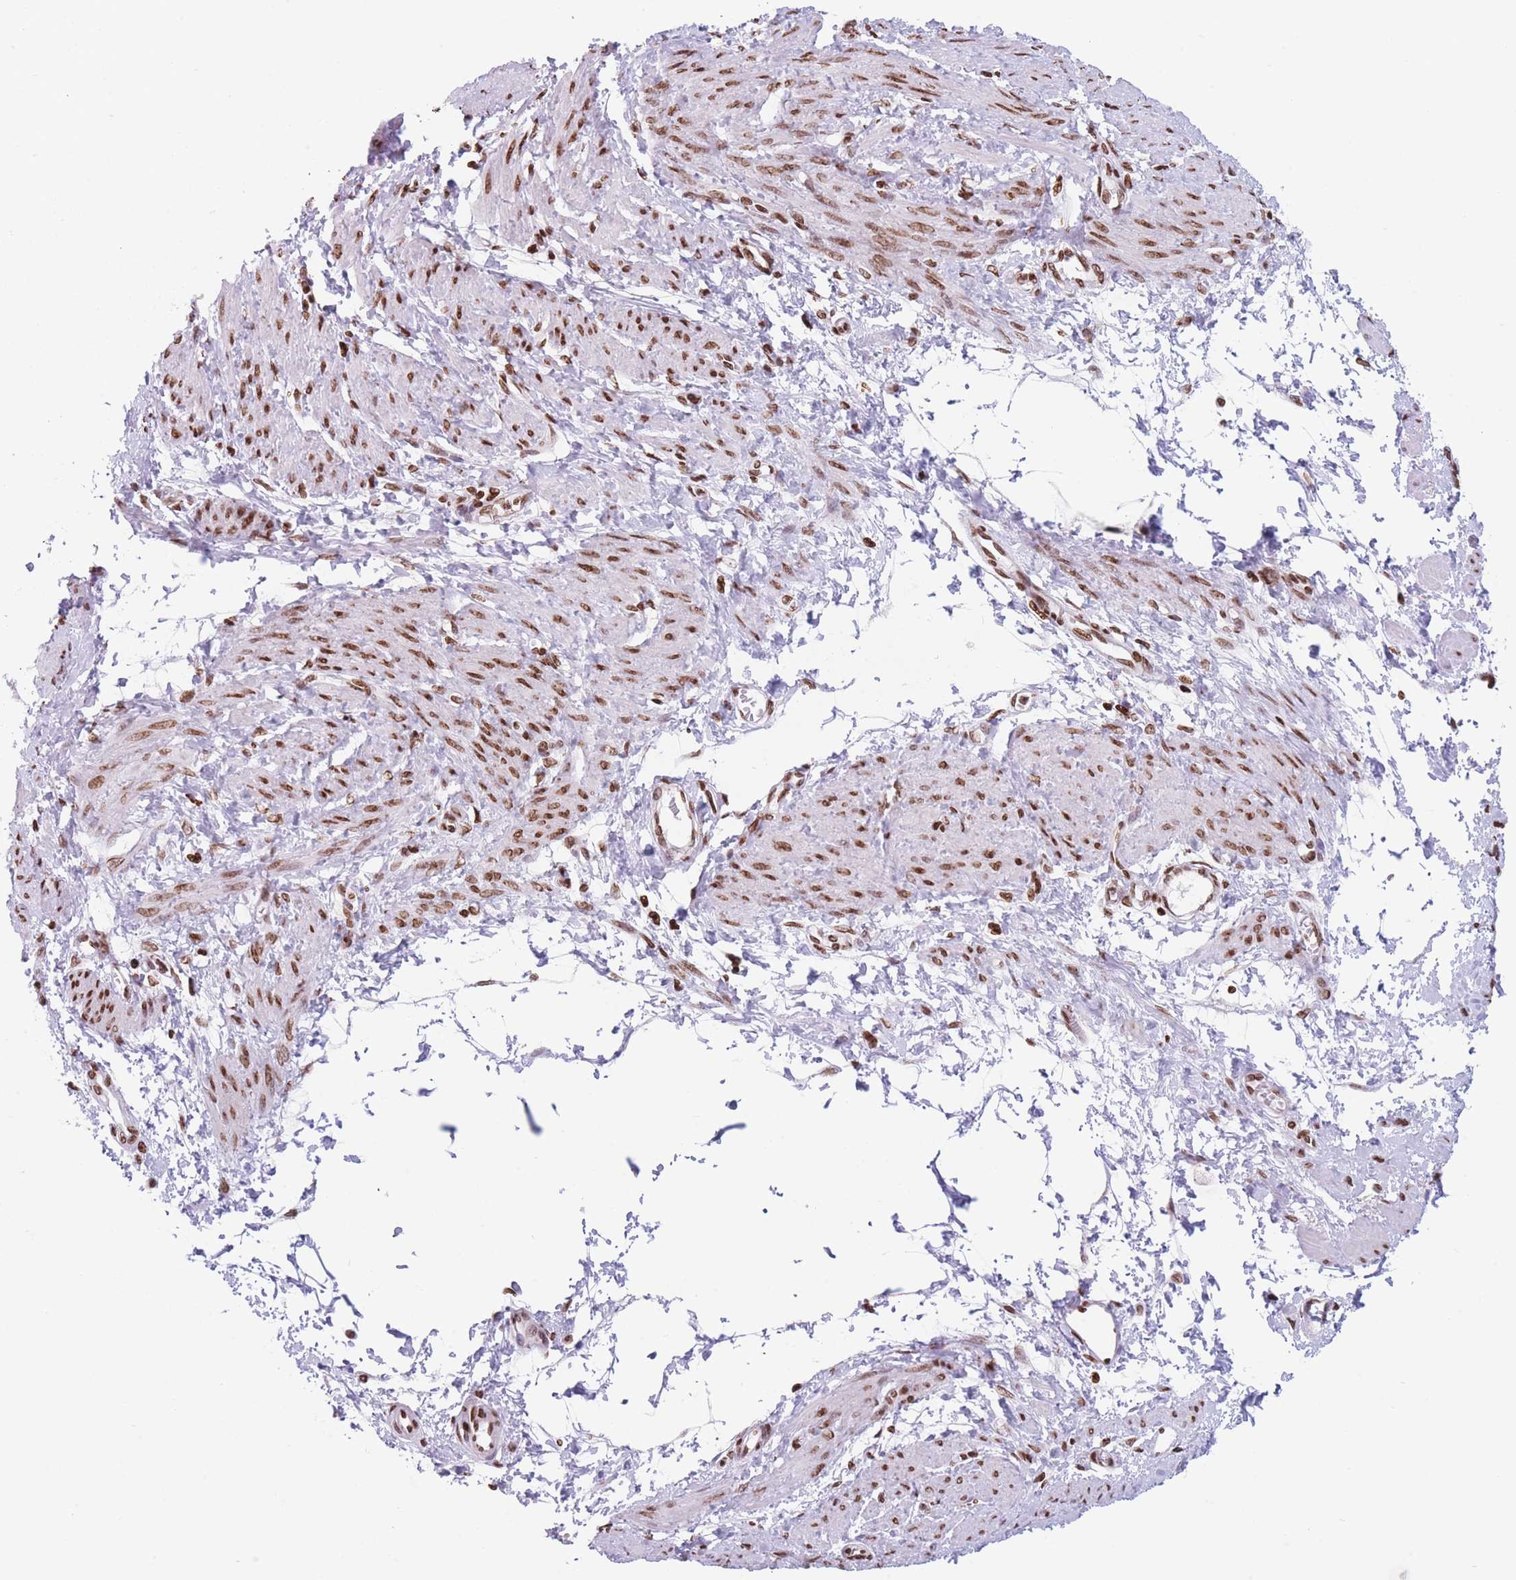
{"staining": {"intensity": "moderate", "quantity": ">75%", "location": "nuclear"}, "tissue": "smooth muscle", "cell_type": "Smooth muscle cells", "image_type": "normal", "snomed": [{"axis": "morphology", "description": "Normal tissue, NOS"}, {"axis": "topography", "description": "Smooth muscle"}, {"axis": "topography", "description": "Uterus"}], "caption": "Immunohistochemical staining of unremarkable human smooth muscle exhibits moderate nuclear protein expression in about >75% of smooth muscle cells. Using DAB (brown) and hematoxylin (blue) stains, captured at high magnification using brightfield microscopy.", "gene": "AK9", "patient": {"sex": "female", "age": 39}}